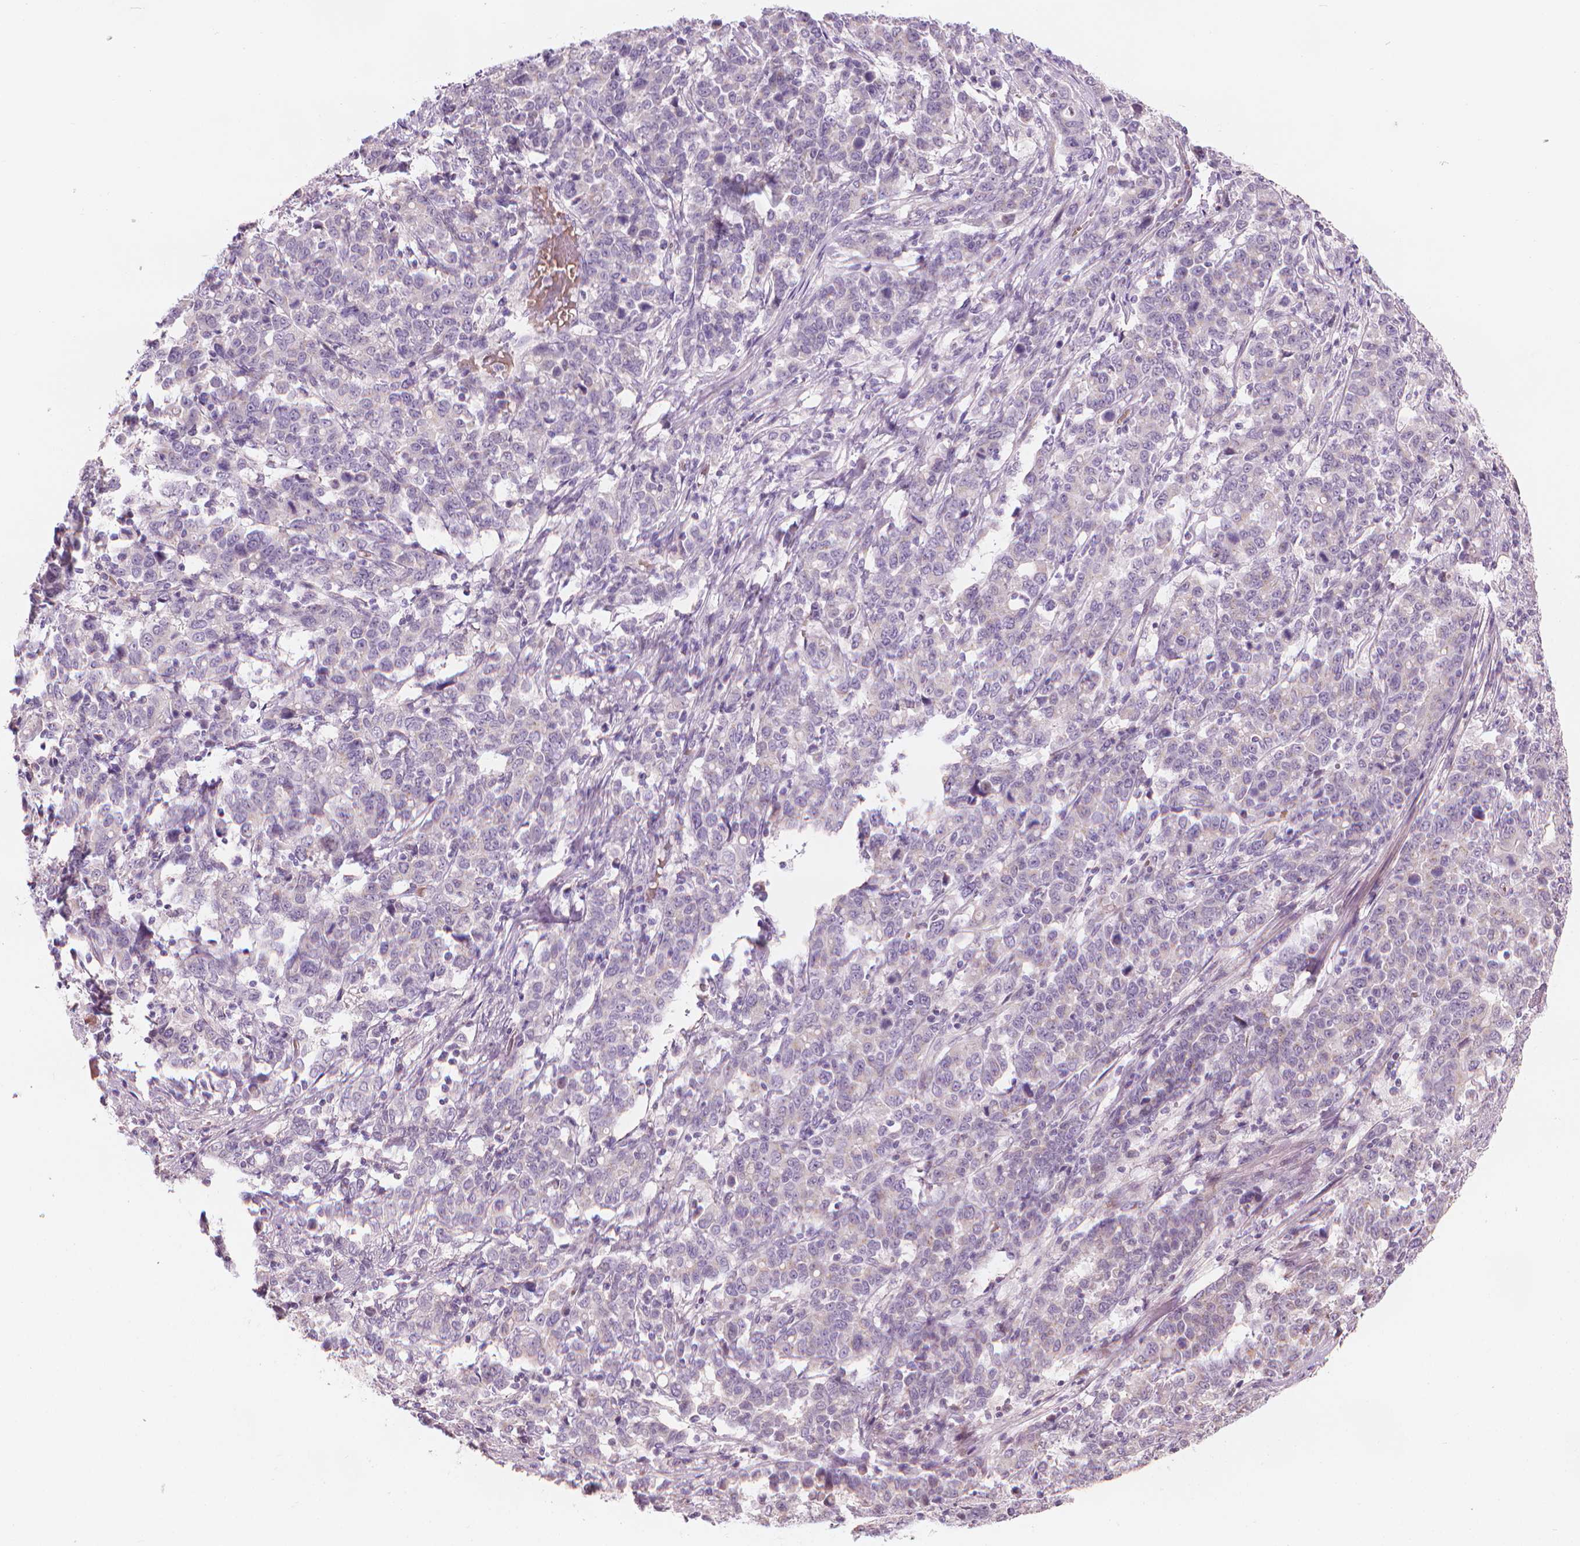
{"staining": {"intensity": "negative", "quantity": "none", "location": "none"}, "tissue": "stomach cancer", "cell_type": "Tumor cells", "image_type": "cancer", "snomed": [{"axis": "morphology", "description": "Adenocarcinoma, NOS"}, {"axis": "topography", "description": "Stomach, upper"}], "caption": "Stomach cancer was stained to show a protein in brown. There is no significant positivity in tumor cells.", "gene": "IFFO1", "patient": {"sex": "male", "age": 69}}